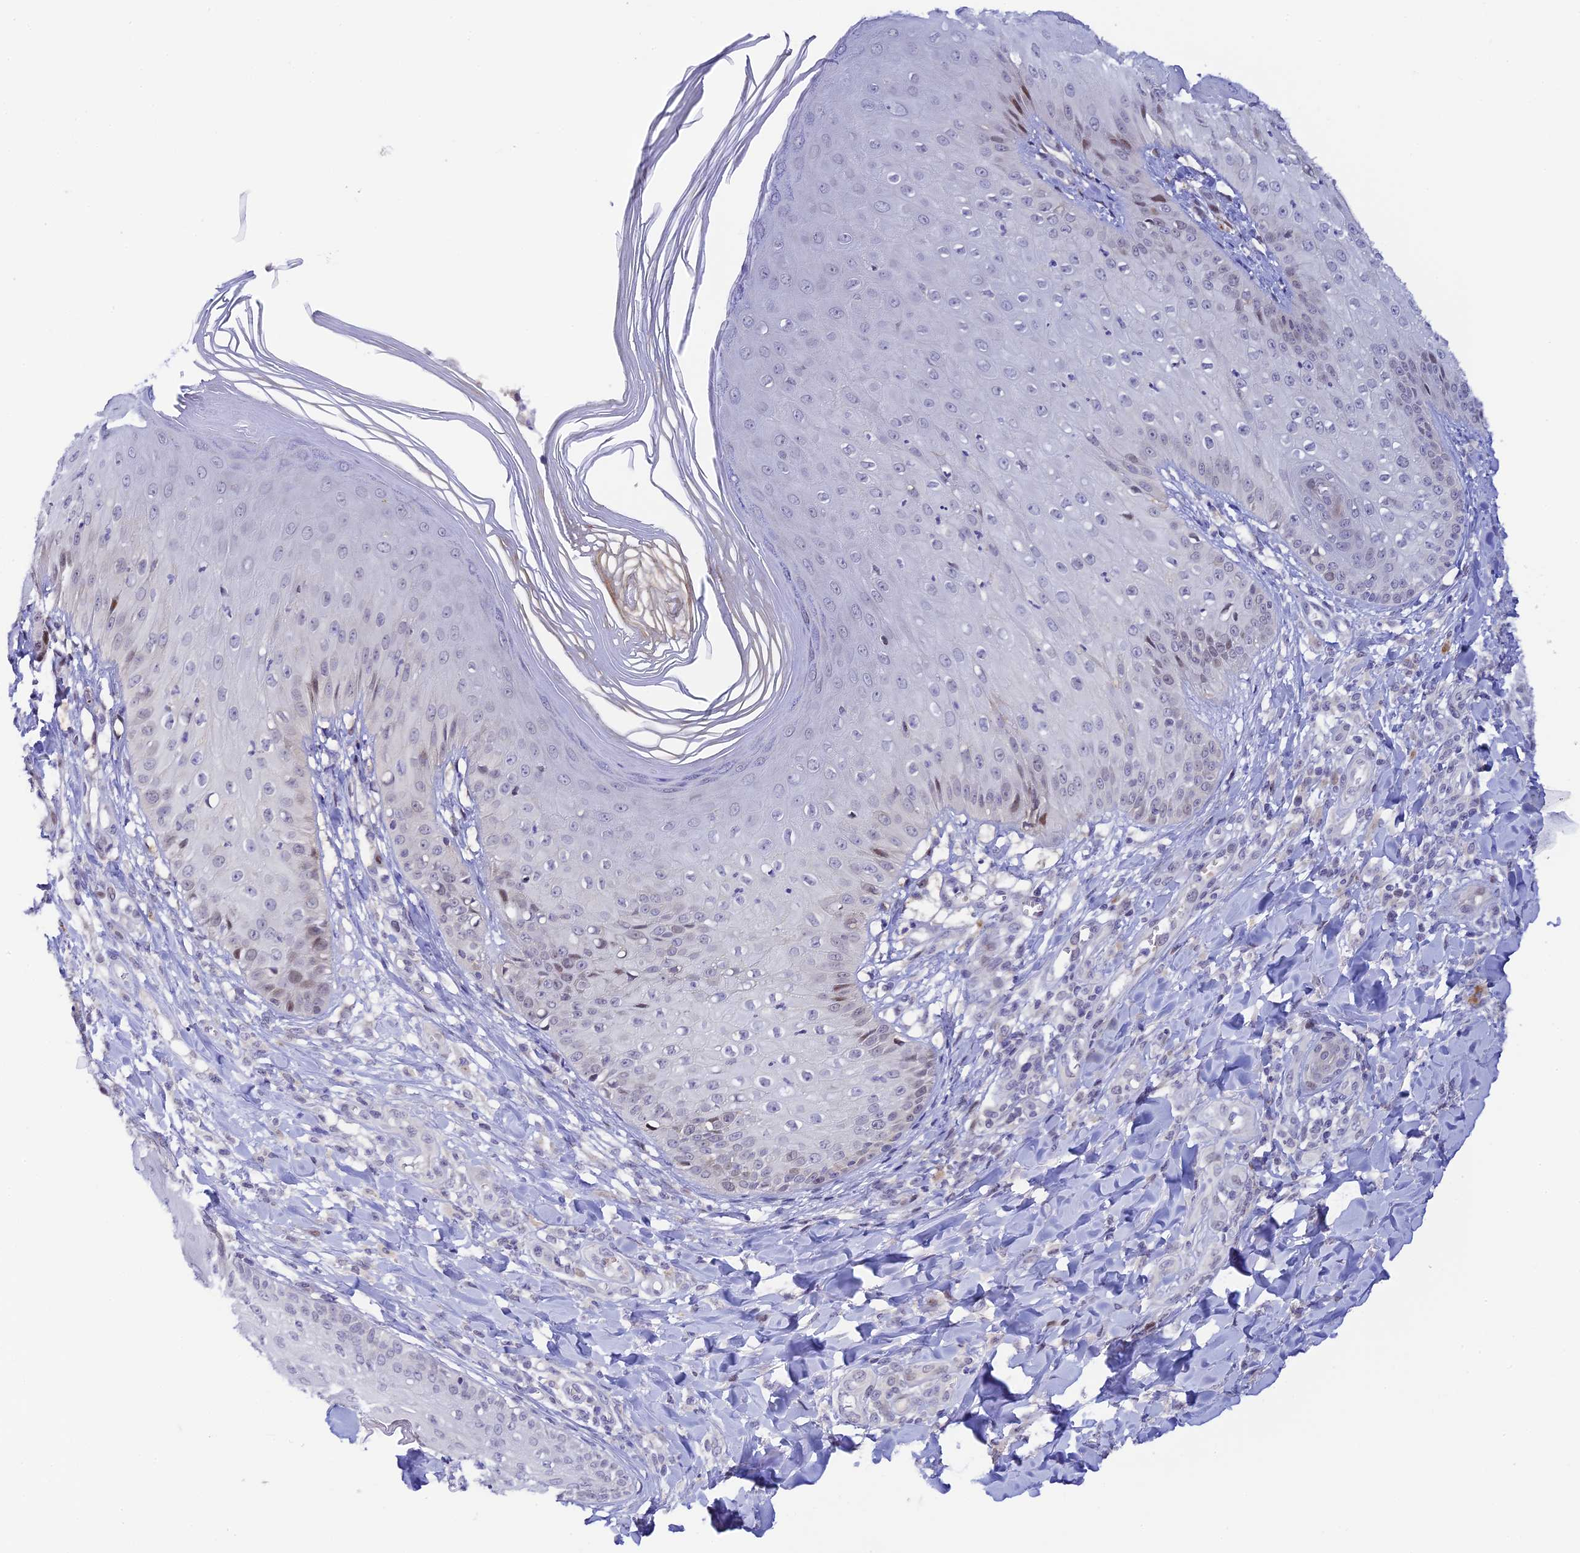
{"staining": {"intensity": "moderate", "quantity": "<25%", "location": "cytoplasmic/membranous,nuclear"}, "tissue": "skin", "cell_type": "Epidermal cells", "image_type": "normal", "snomed": [{"axis": "morphology", "description": "Normal tissue, NOS"}, {"axis": "morphology", "description": "Inflammation, NOS"}, {"axis": "topography", "description": "Soft tissue"}, {"axis": "topography", "description": "Anal"}], "caption": "Skin stained with a brown dye shows moderate cytoplasmic/membranous,nuclear positive positivity in about <25% of epidermal cells.", "gene": "RASGEF1B", "patient": {"sex": "female", "age": 15}}